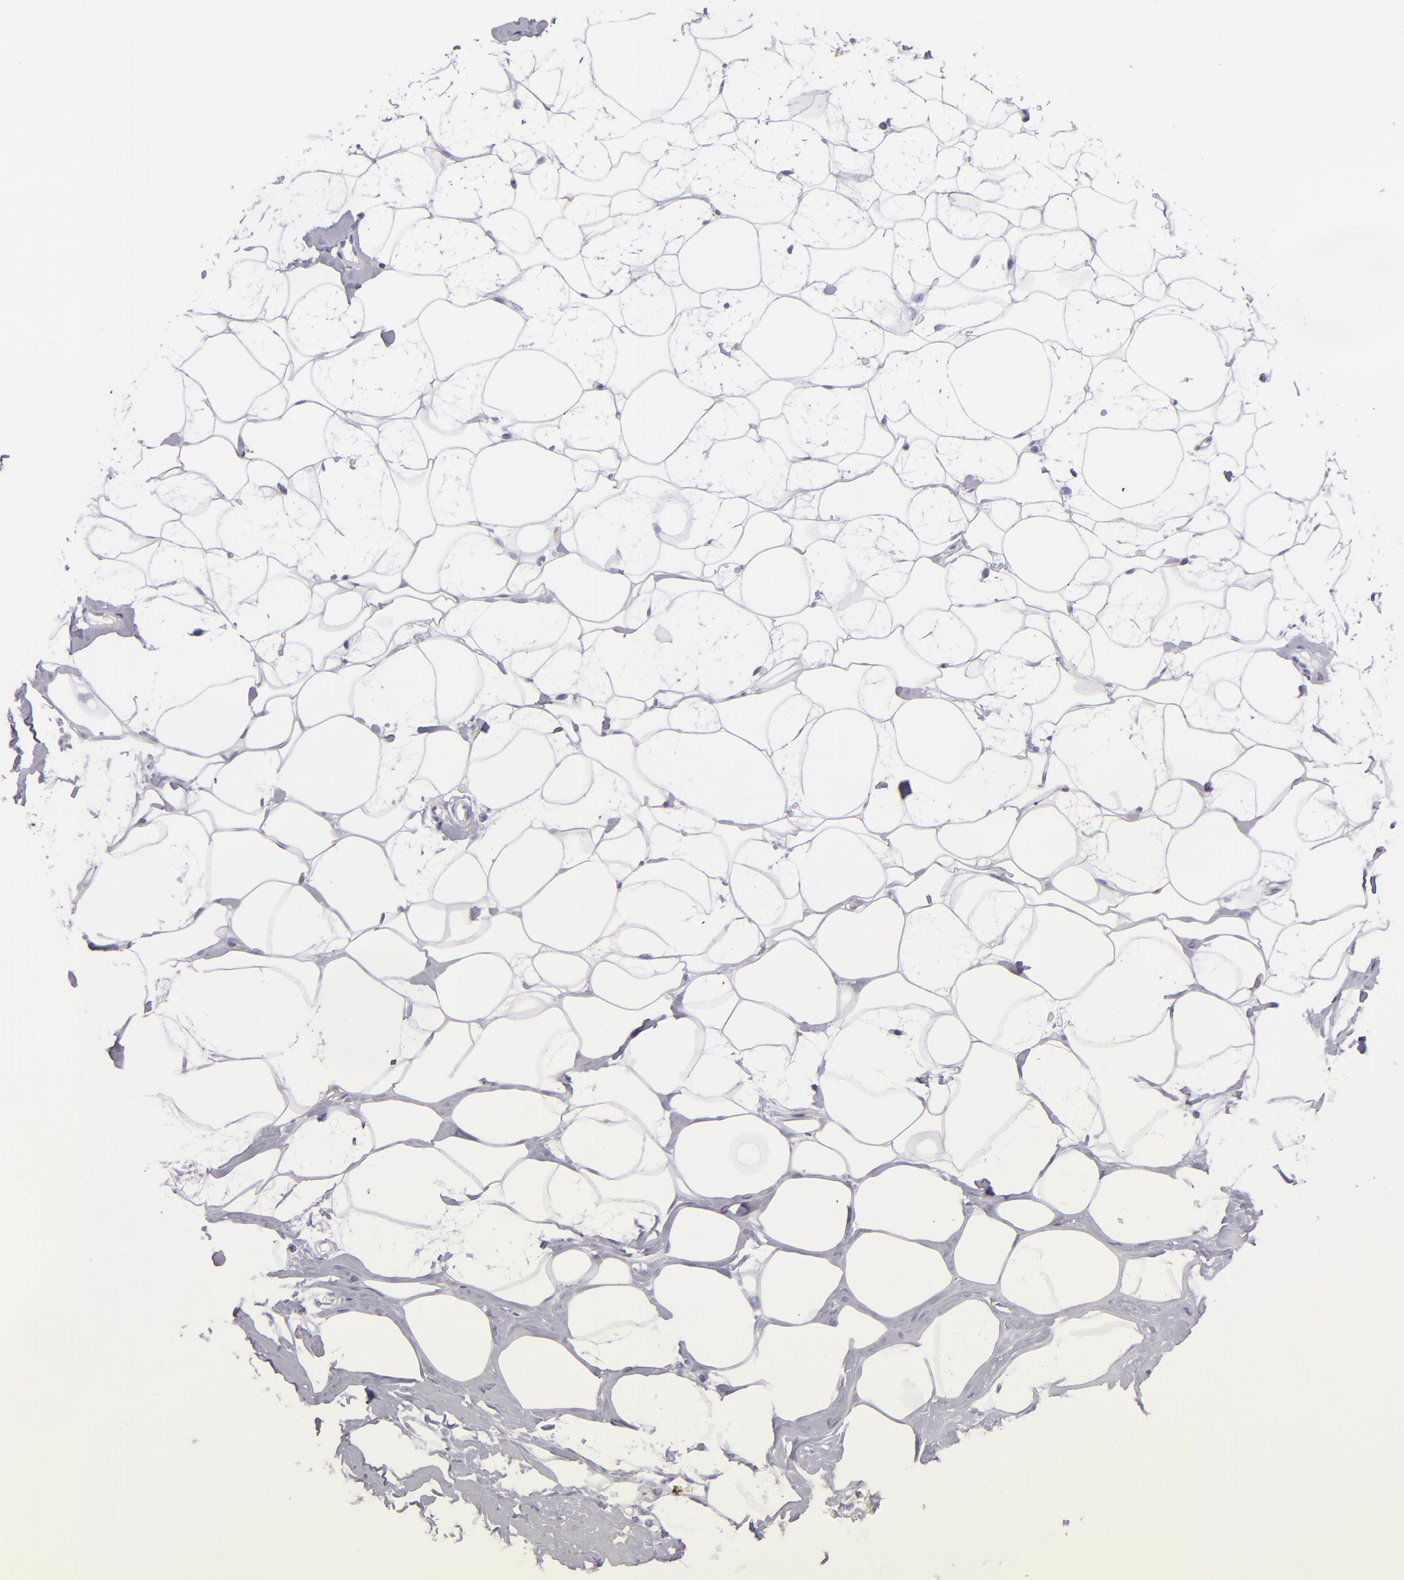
{"staining": {"intensity": "negative", "quantity": "none", "location": "none"}, "tissue": "breast", "cell_type": "Adipocytes", "image_type": "normal", "snomed": [{"axis": "morphology", "description": "Normal tissue, NOS"}, {"axis": "morphology", "description": "Fibrosis, NOS"}, {"axis": "topography", "description": "Breast"}], "caption": "Breast was stained to show a protein in brown. There is no significant positivity in adipocytes.", "gene": "VIL1", "patient": {"sex": "female", "age": 39}}